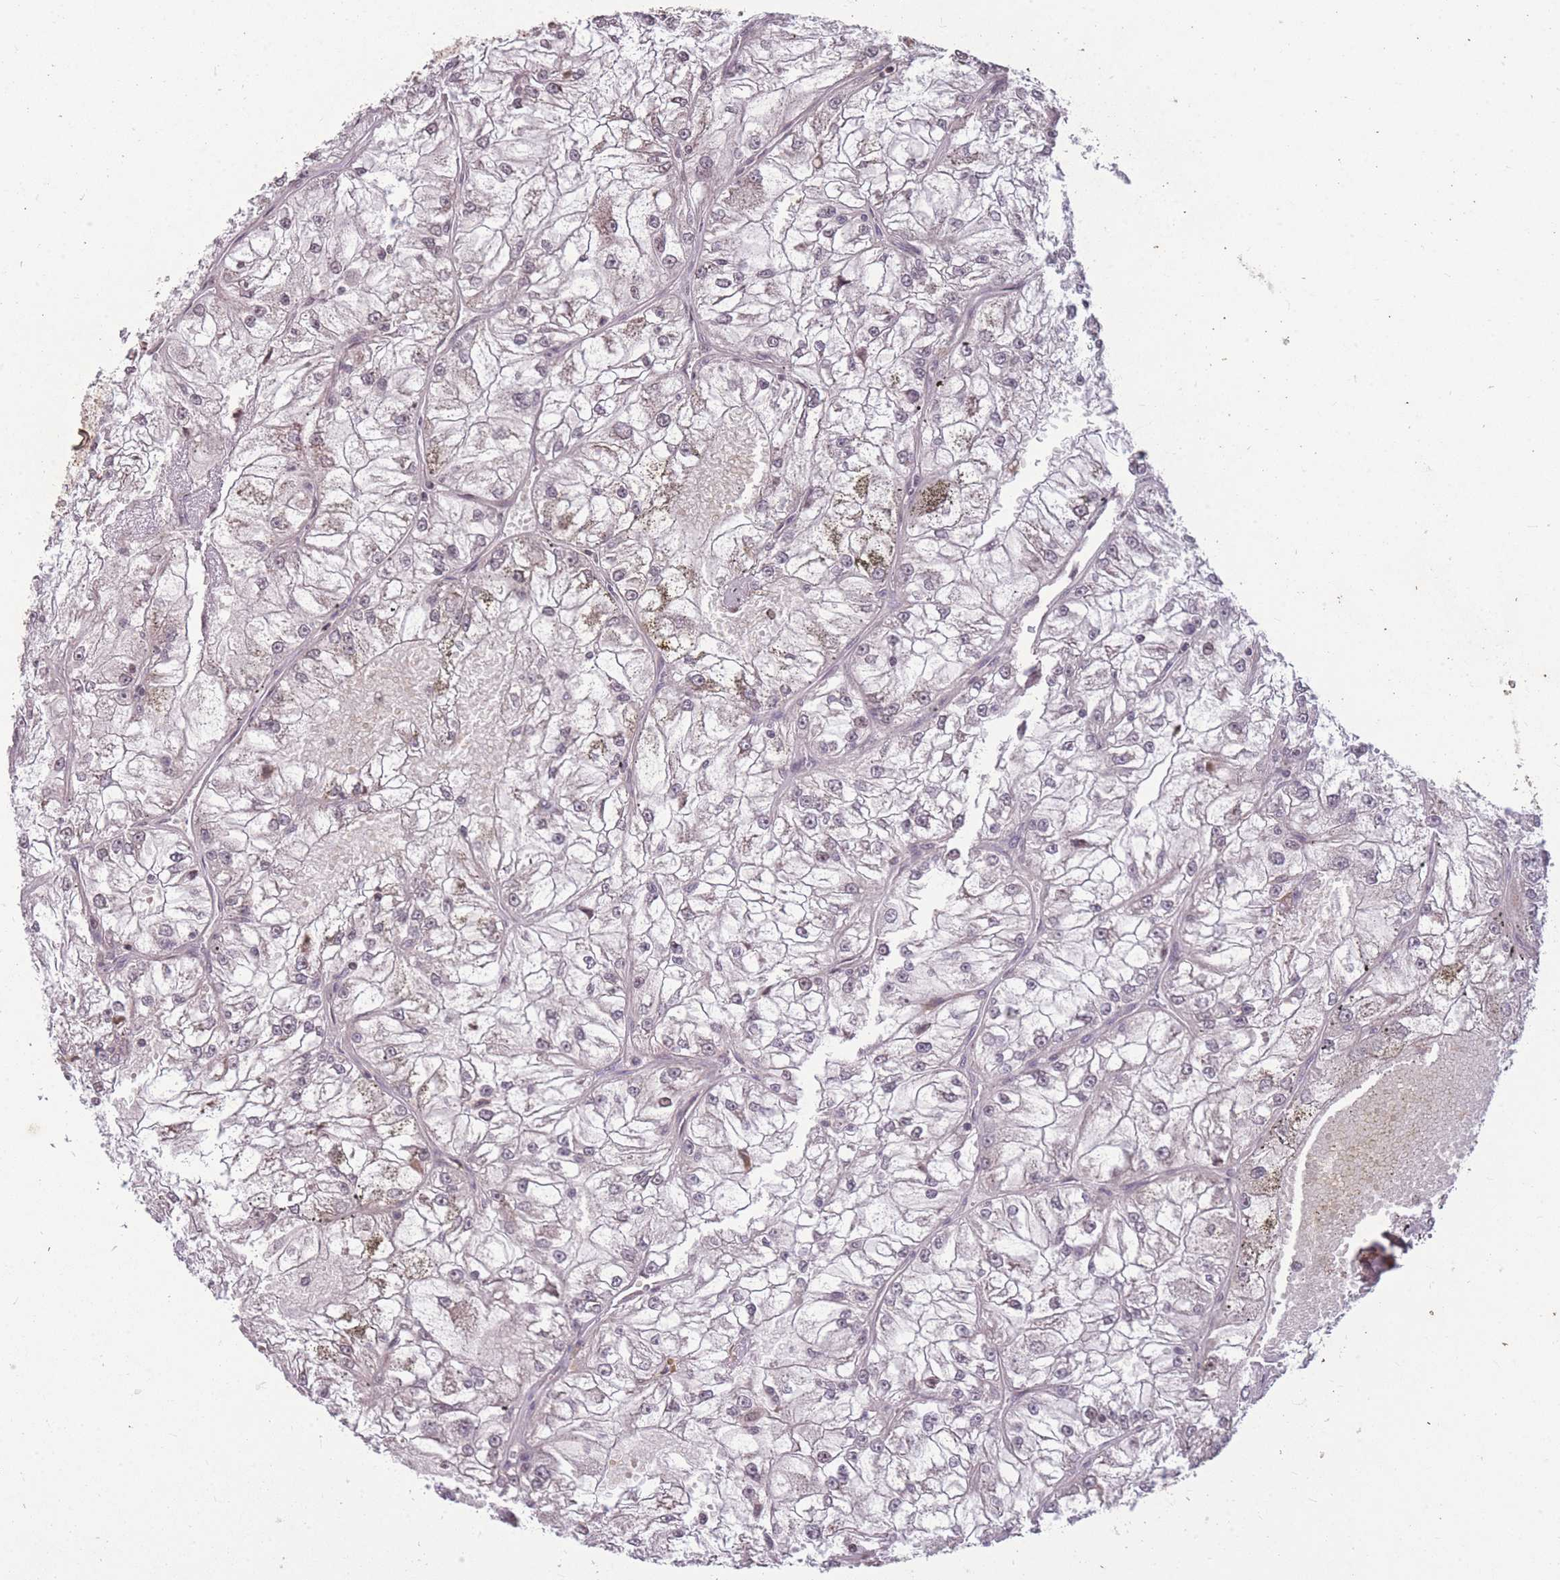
{"staining": {"intensity": "negative", "quantity": "none", "location": "none"}, "tissue": "renal cancer", "cell_type": "Tumor cells", "image_type": "cancer", "snomed": [{"axis": "morphology", "description": "Adenocarcinoma, NOS"}, {"axis": "topography", "description": "Kidney"}], "caption": "This micrograph is of renal cancer (adenocarcinoma) stained with immunohistochemistry to label a protein in brown with the nuclei are counter-stained blue. There is no expression in tumor cells.", "gene": "GGT5", "patient": {"sex": "female", "age": 72}}